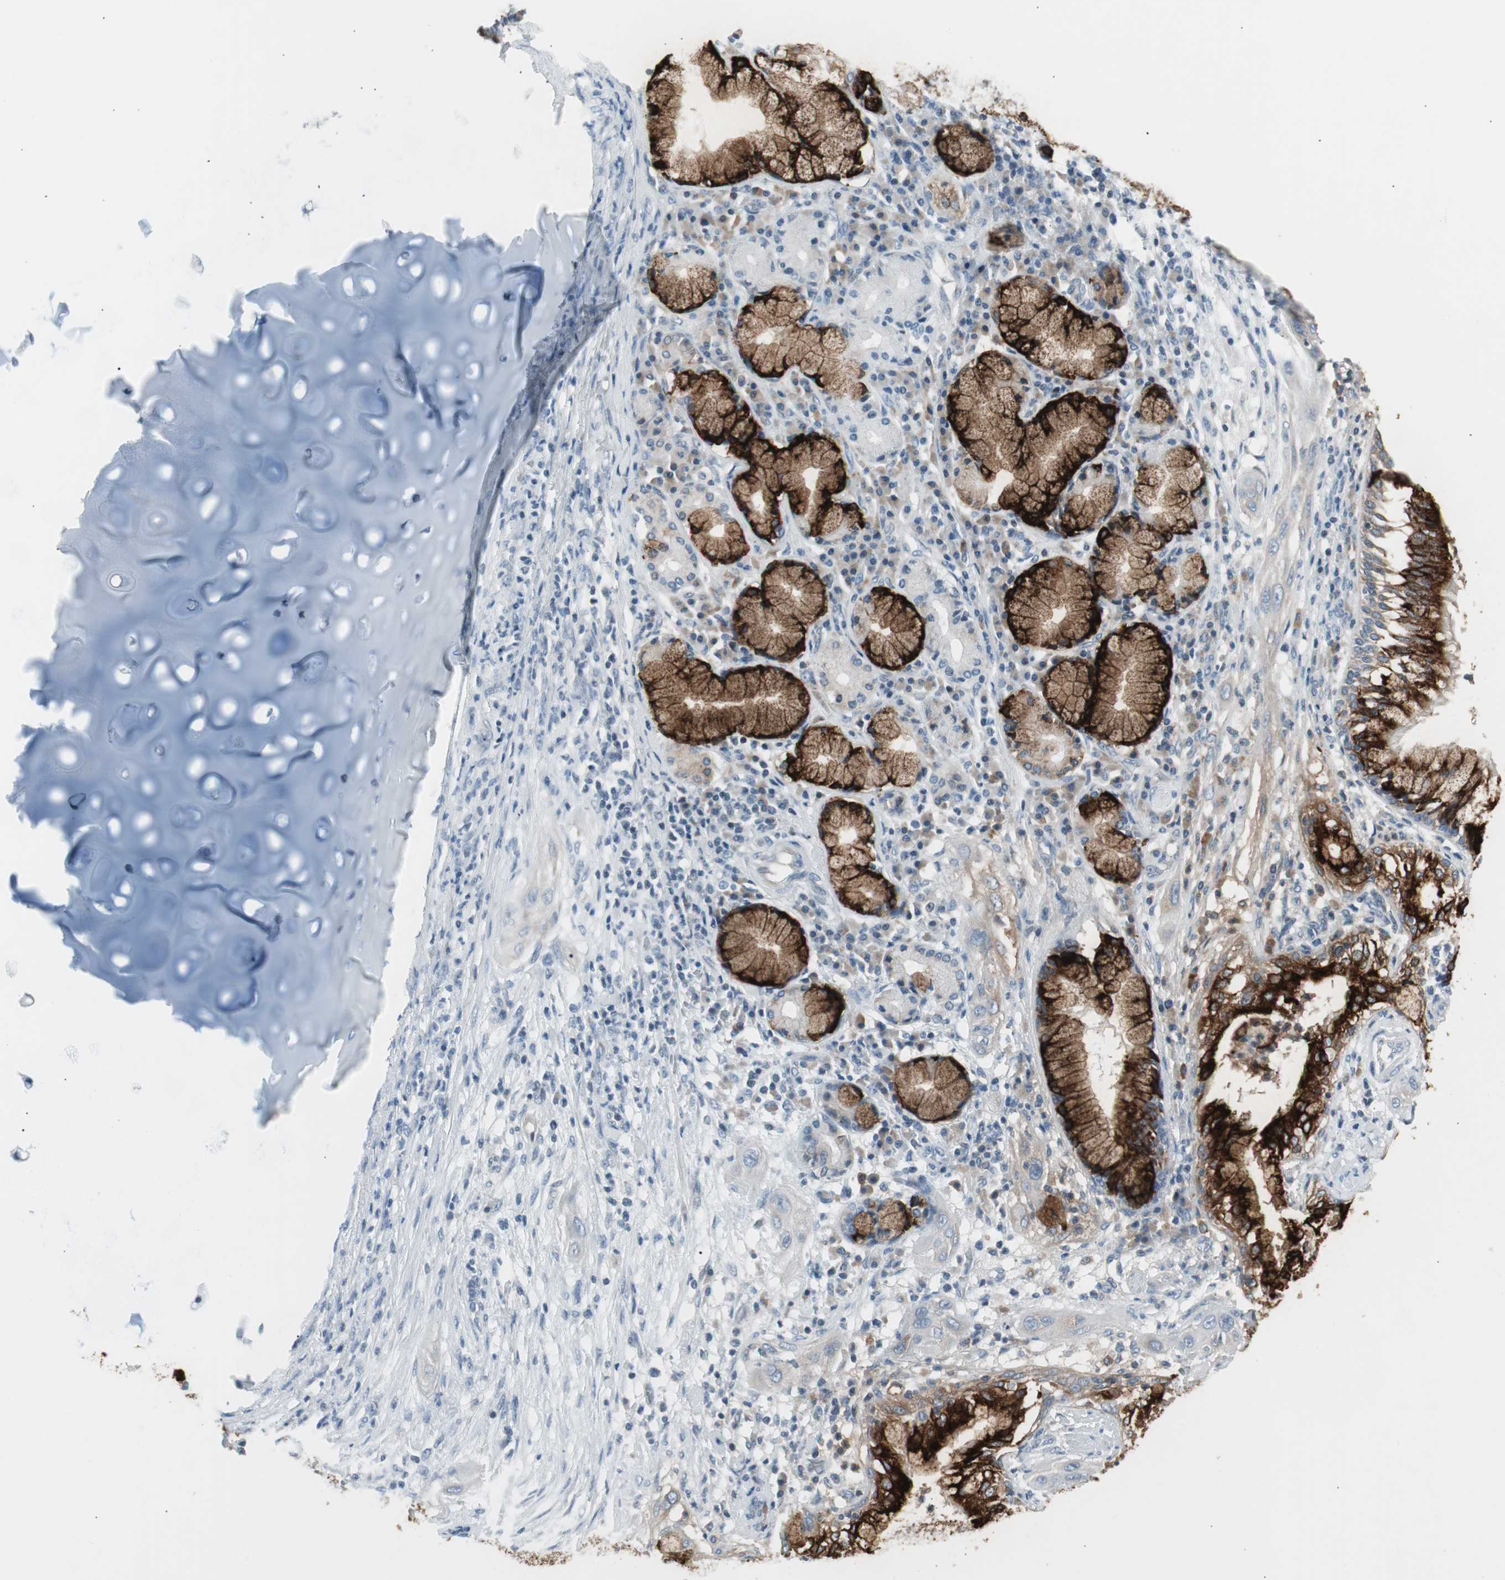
{"staining": {"intensity": "strong", "quantity": "<25%", "location": "cytoplasmic/membranous"}, "tissue": "lung cancer", "cell_type": "Tumor cells", "image_type": "cancer", "snomed": [{"axis": "morphology", "description": "Squamous cell carcinoma, NOS"}, {"axis": "topography", "description": "Lung"}], "caption": "This is a micrograph of immunohistochemistry (IHC) staining of lung squamous cell carcinoma, which shows strong expression in the cytoplasmic/membranous of tumor cells.", "gene": "AGR2", "patient": {"sex": "female", "age": 47}}